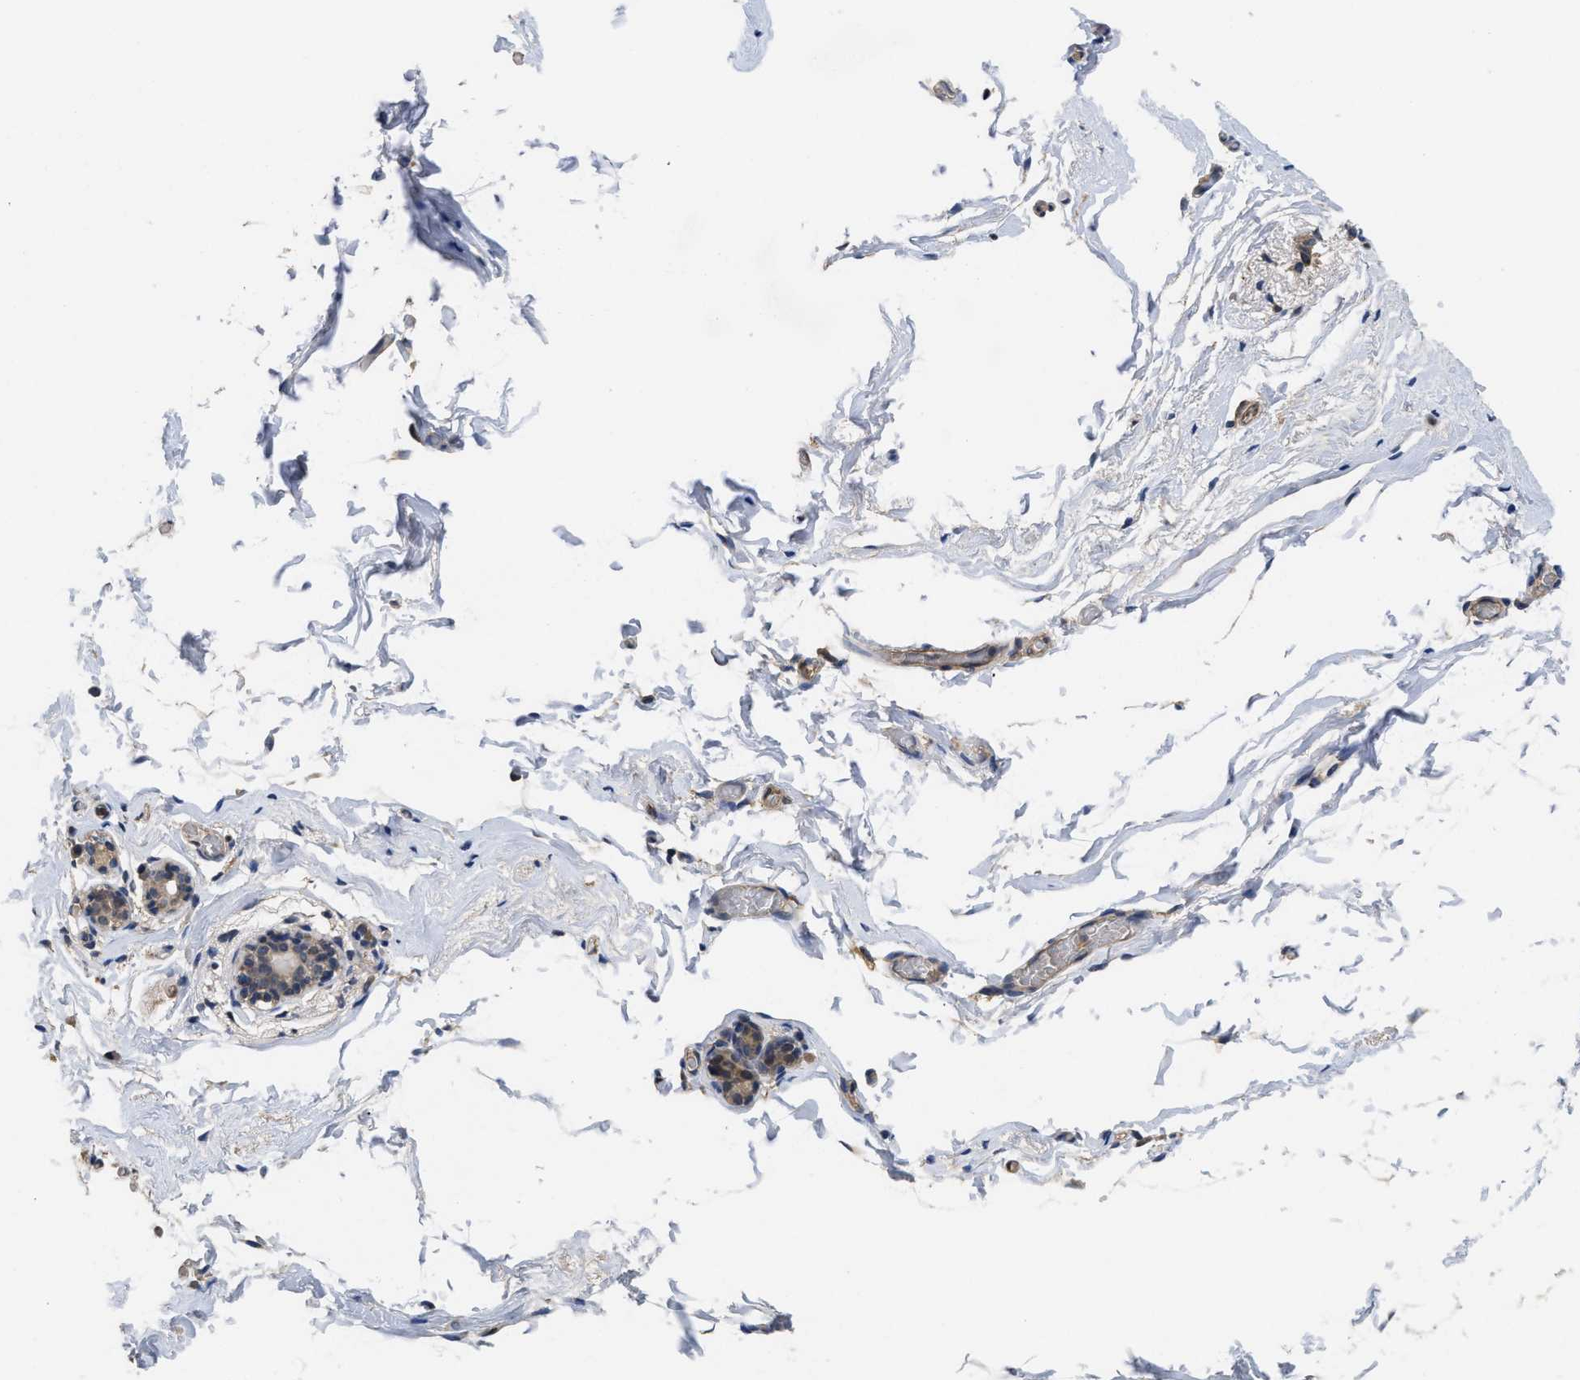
{"staining": {"intensity": "weak", "quantity": ">75%", "location": "cytoplasmic/membranous"}, "tissue": "breast", "cell_type": "Adipocytes", "image_type": "normal", "snomed": [{"axis": "morphology", "description": "Normal tissue, NOS"}, {"axis": "topography", "description": "Breast"}], "caption": "Breast stained with DAB (3,3'-diaminobenzidine) IHC shows low levels of weak cytoplasmic/membranous staining in about >75% of adipocytes. (Brightfield microscopy of DAB IHC at high magnification).", "gene": "RNF216", "patient": {"sex": "female", "age": 62}}